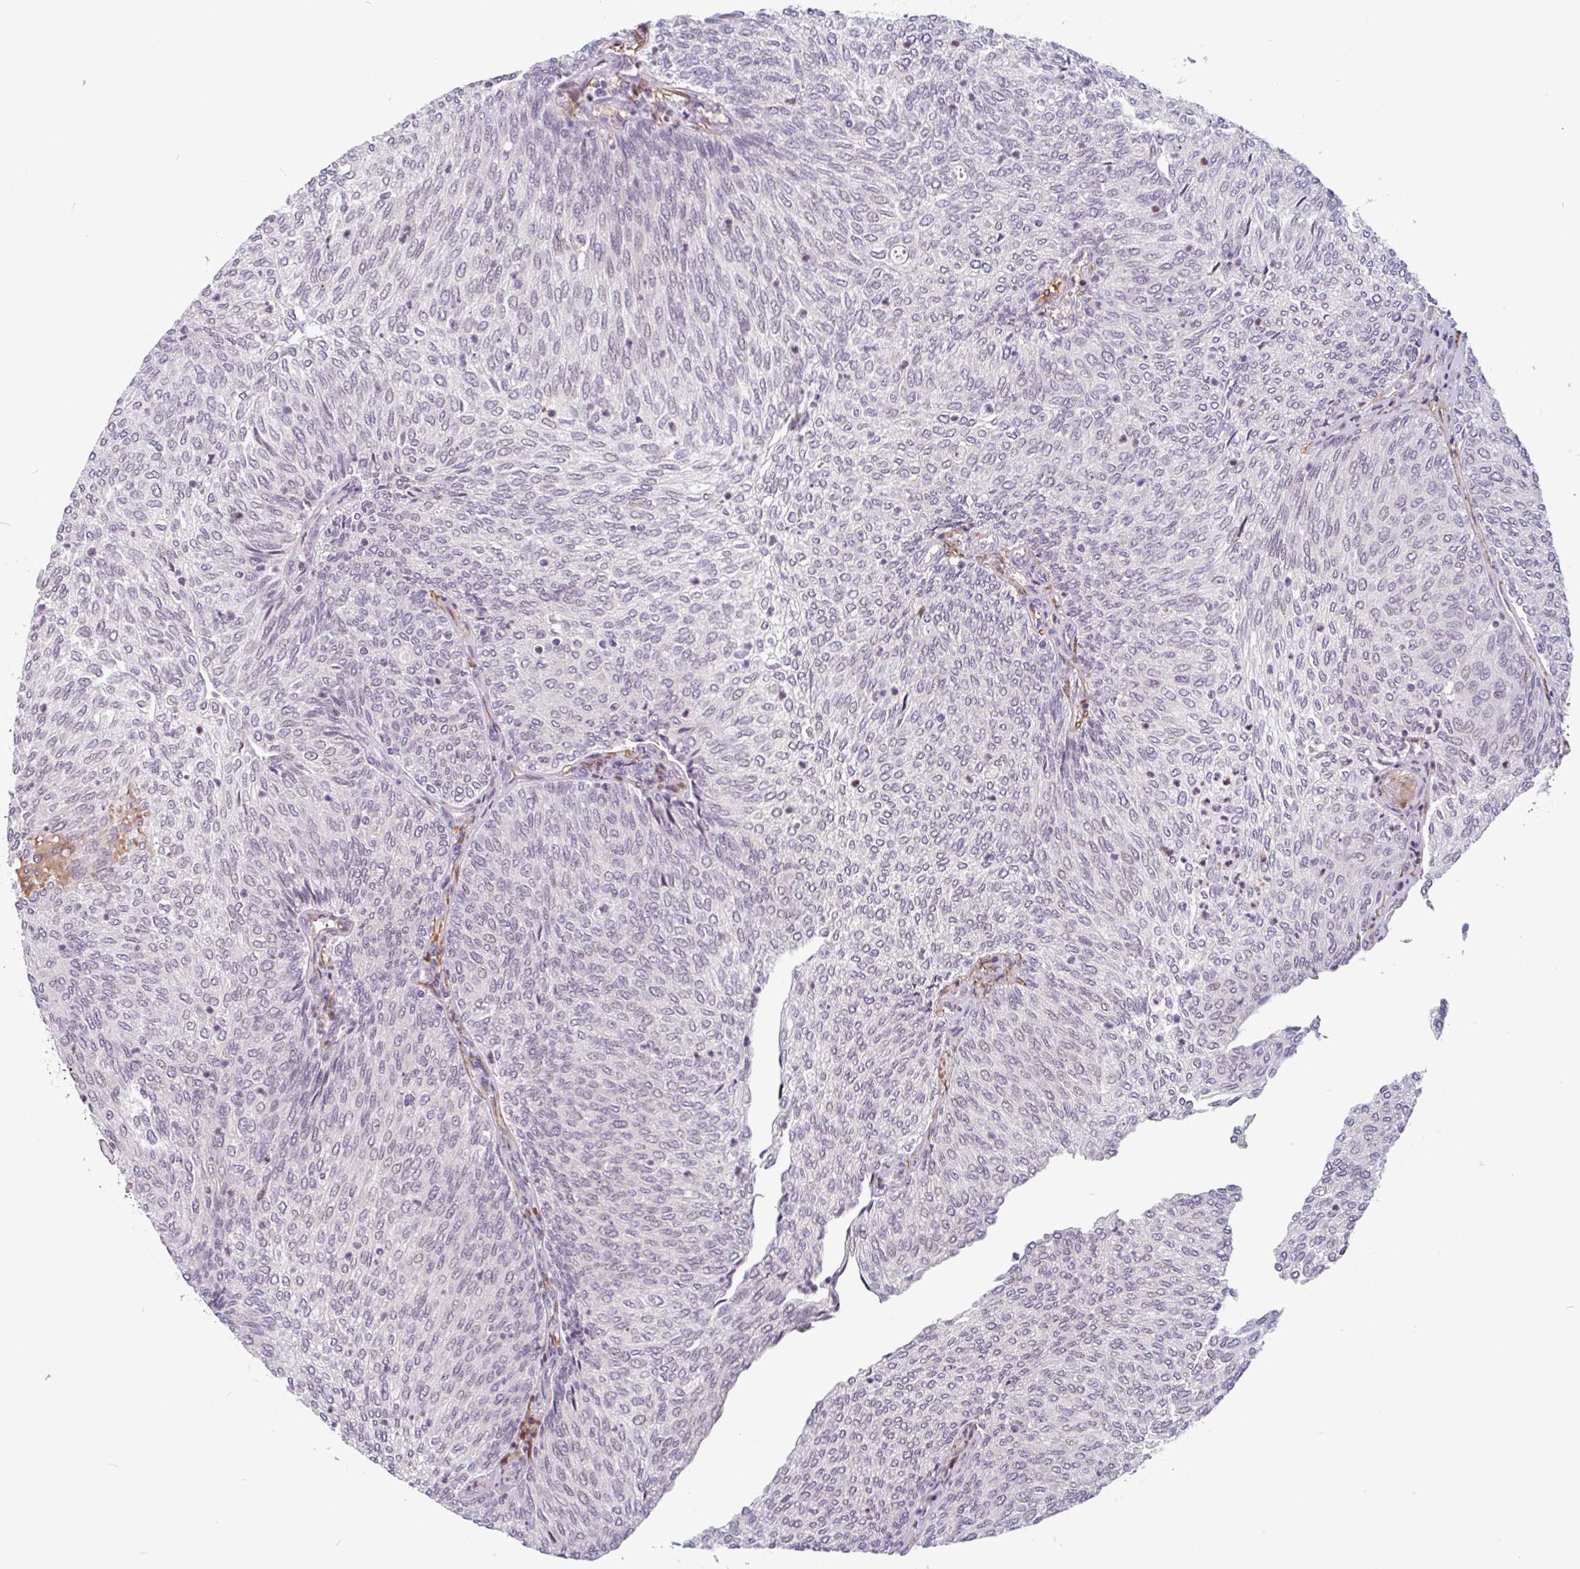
{"staining": {"intensity": "moderate", "quantity": "25%-75%", "location": "nuclear"}, "tissue": "urothelial cancer", "cell_type": "Tumor cells", "image_type": "cancer", "snomed": [{"axis": "morphology", "description": "Urothelial carcinoma, High grade"}, {"axis": "topography", "description": "Urinary bladder"}], "caption": "Immunohistochemical staining of high-grade urothelial carcinoma displays moderate nuclear protein positivity in about 25%-75% of tumor cells. (IHC, brightfield microscopy, high magnification).", "gene": "TMEM119", "patient": {"sex": "female", "age": 79}}